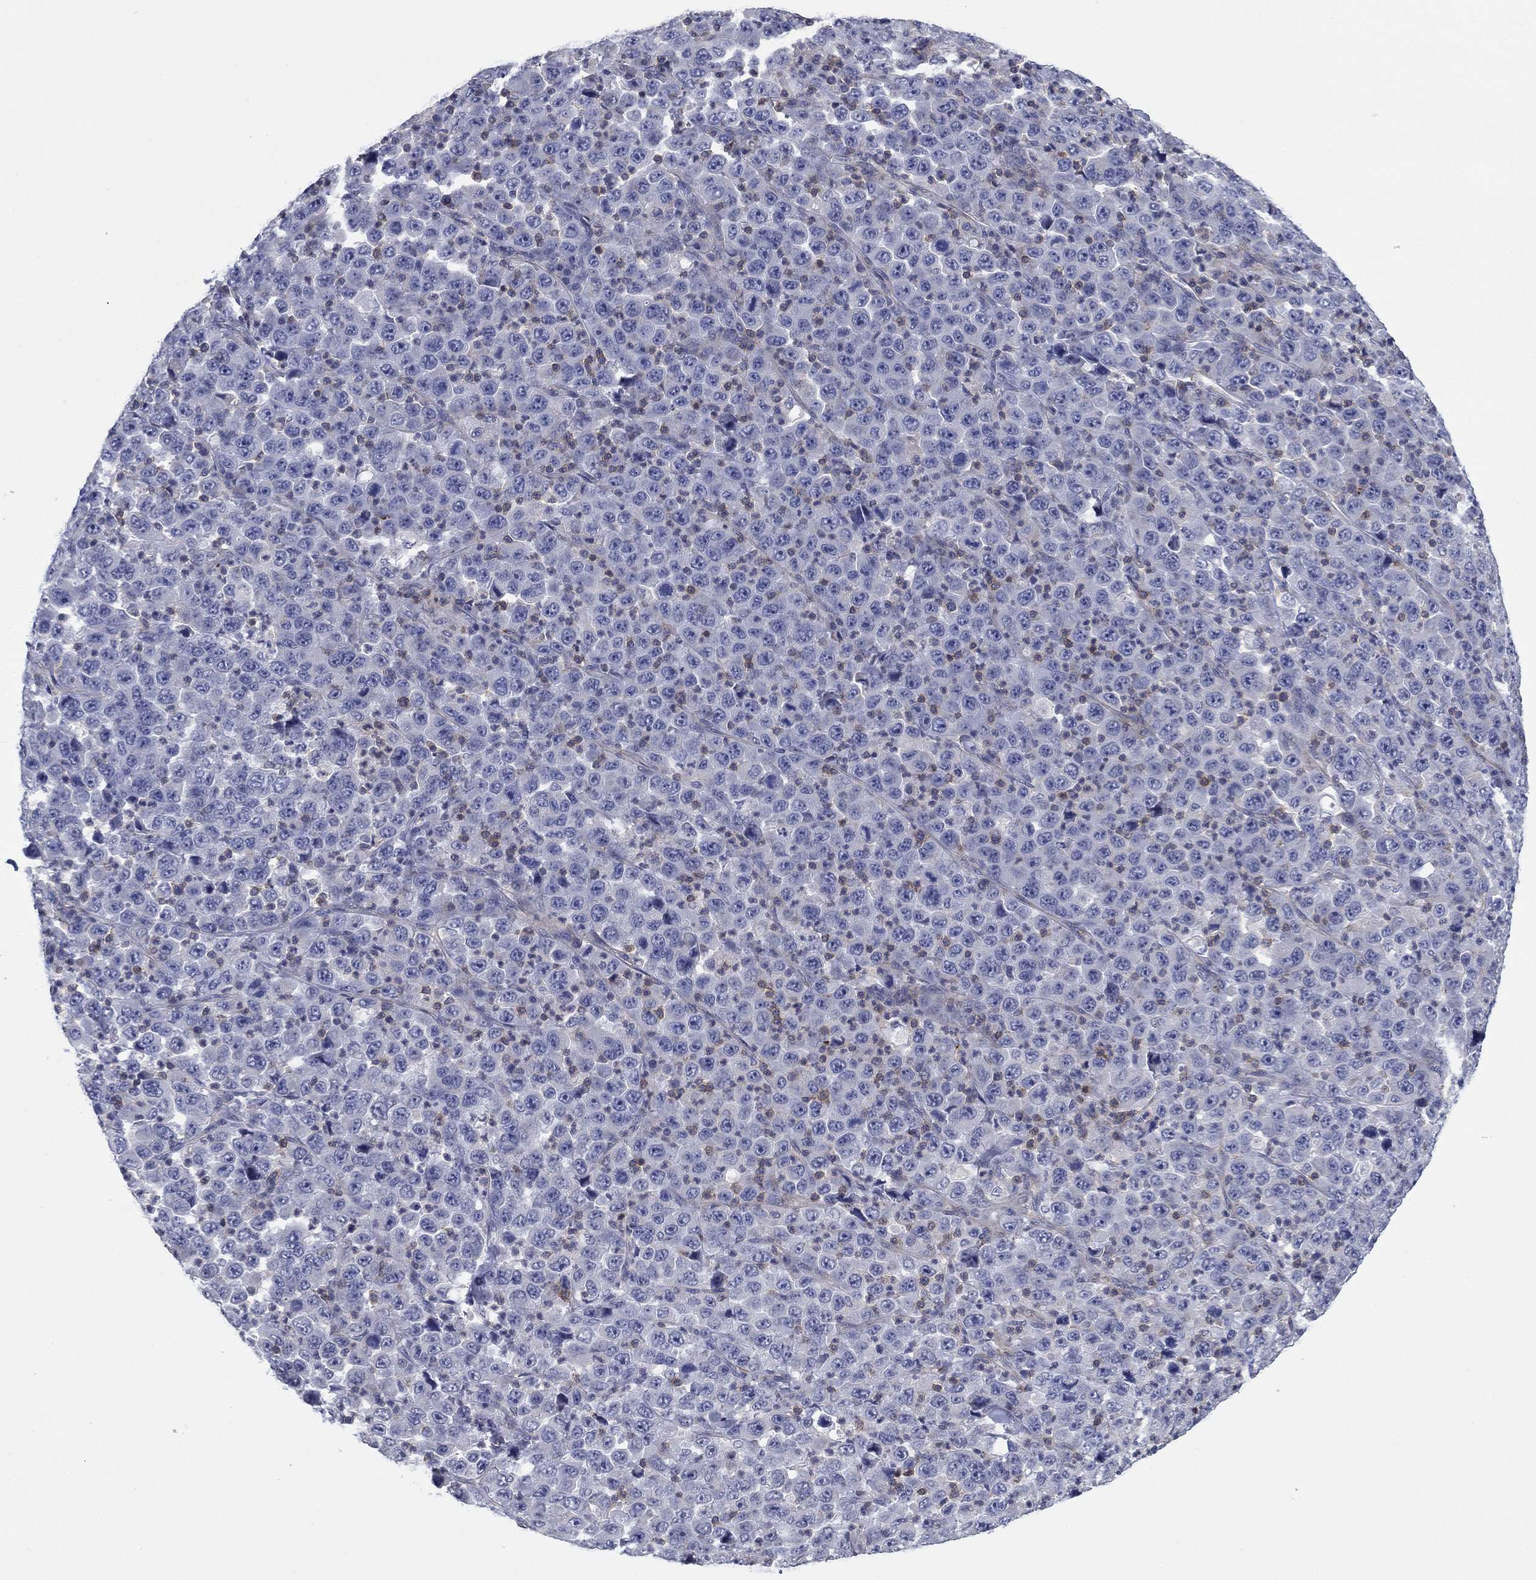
{"staining": {"intensity": "negative", "quantity": "none", "location": "none"}, "tissue": "stomach cancer", "cell_type": "Tumor cells", "image_type": "cancer", "snomed": [{"axis": "morphology", "description": "Normal tissue, NOS"}, {"axis": "morphology", "description": "Adenocarcinoma, NOS"}, {"axis": "topography", "description": "Stomach, upper"}, {"axis": "topography", "description": "Stomach"}], "caption": "This is an immunohistochemistry (IHC) histopathology image of stomach cancer (adenocarcinoma). There is no positivity in tumor cells.", "gene": "PSD4", "patient": {"sex": "male", "age": 59}}